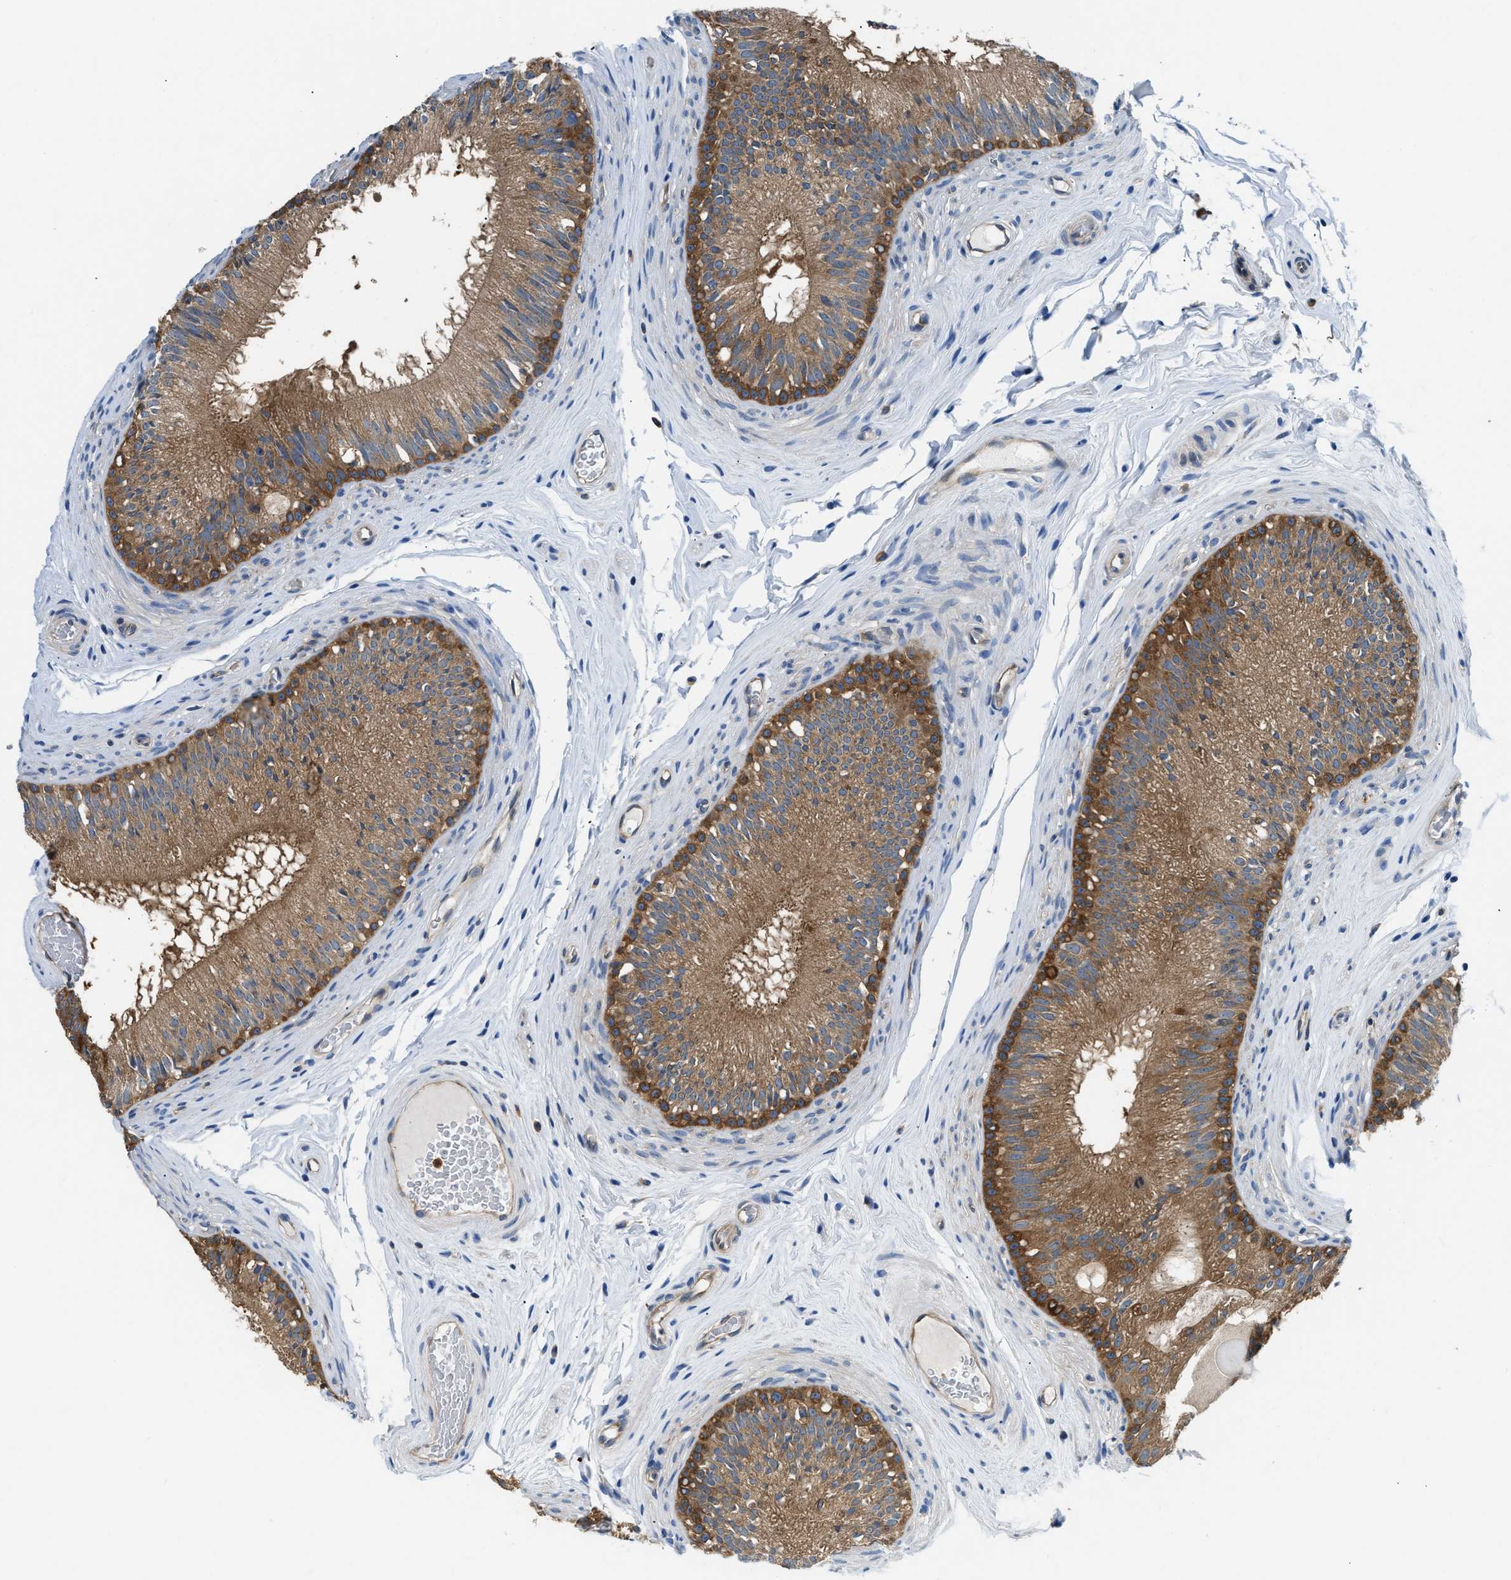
{"staining": {"intensity": "moderate", "quantity": "25%-75%", "location": "cytoplasmic/membranous"}, "tissue": "epididymis", "cell_type": "Glandular cells", "image_type": "normal", "snomed": [{"axis": "morphology", "description": "Normal tissue, NOS"}, {"axis": "topography", "description": "Testis"}, {"axis": "topography", "description": "Epididymis"}], "caption": "A medium amount of moderate cytoplasmic/membranous expression is appreciated in about 25%-75% of glandular cells in benign epididymis.", "gene": "PKM", "patient": {"sex": "male", "age": 36}}